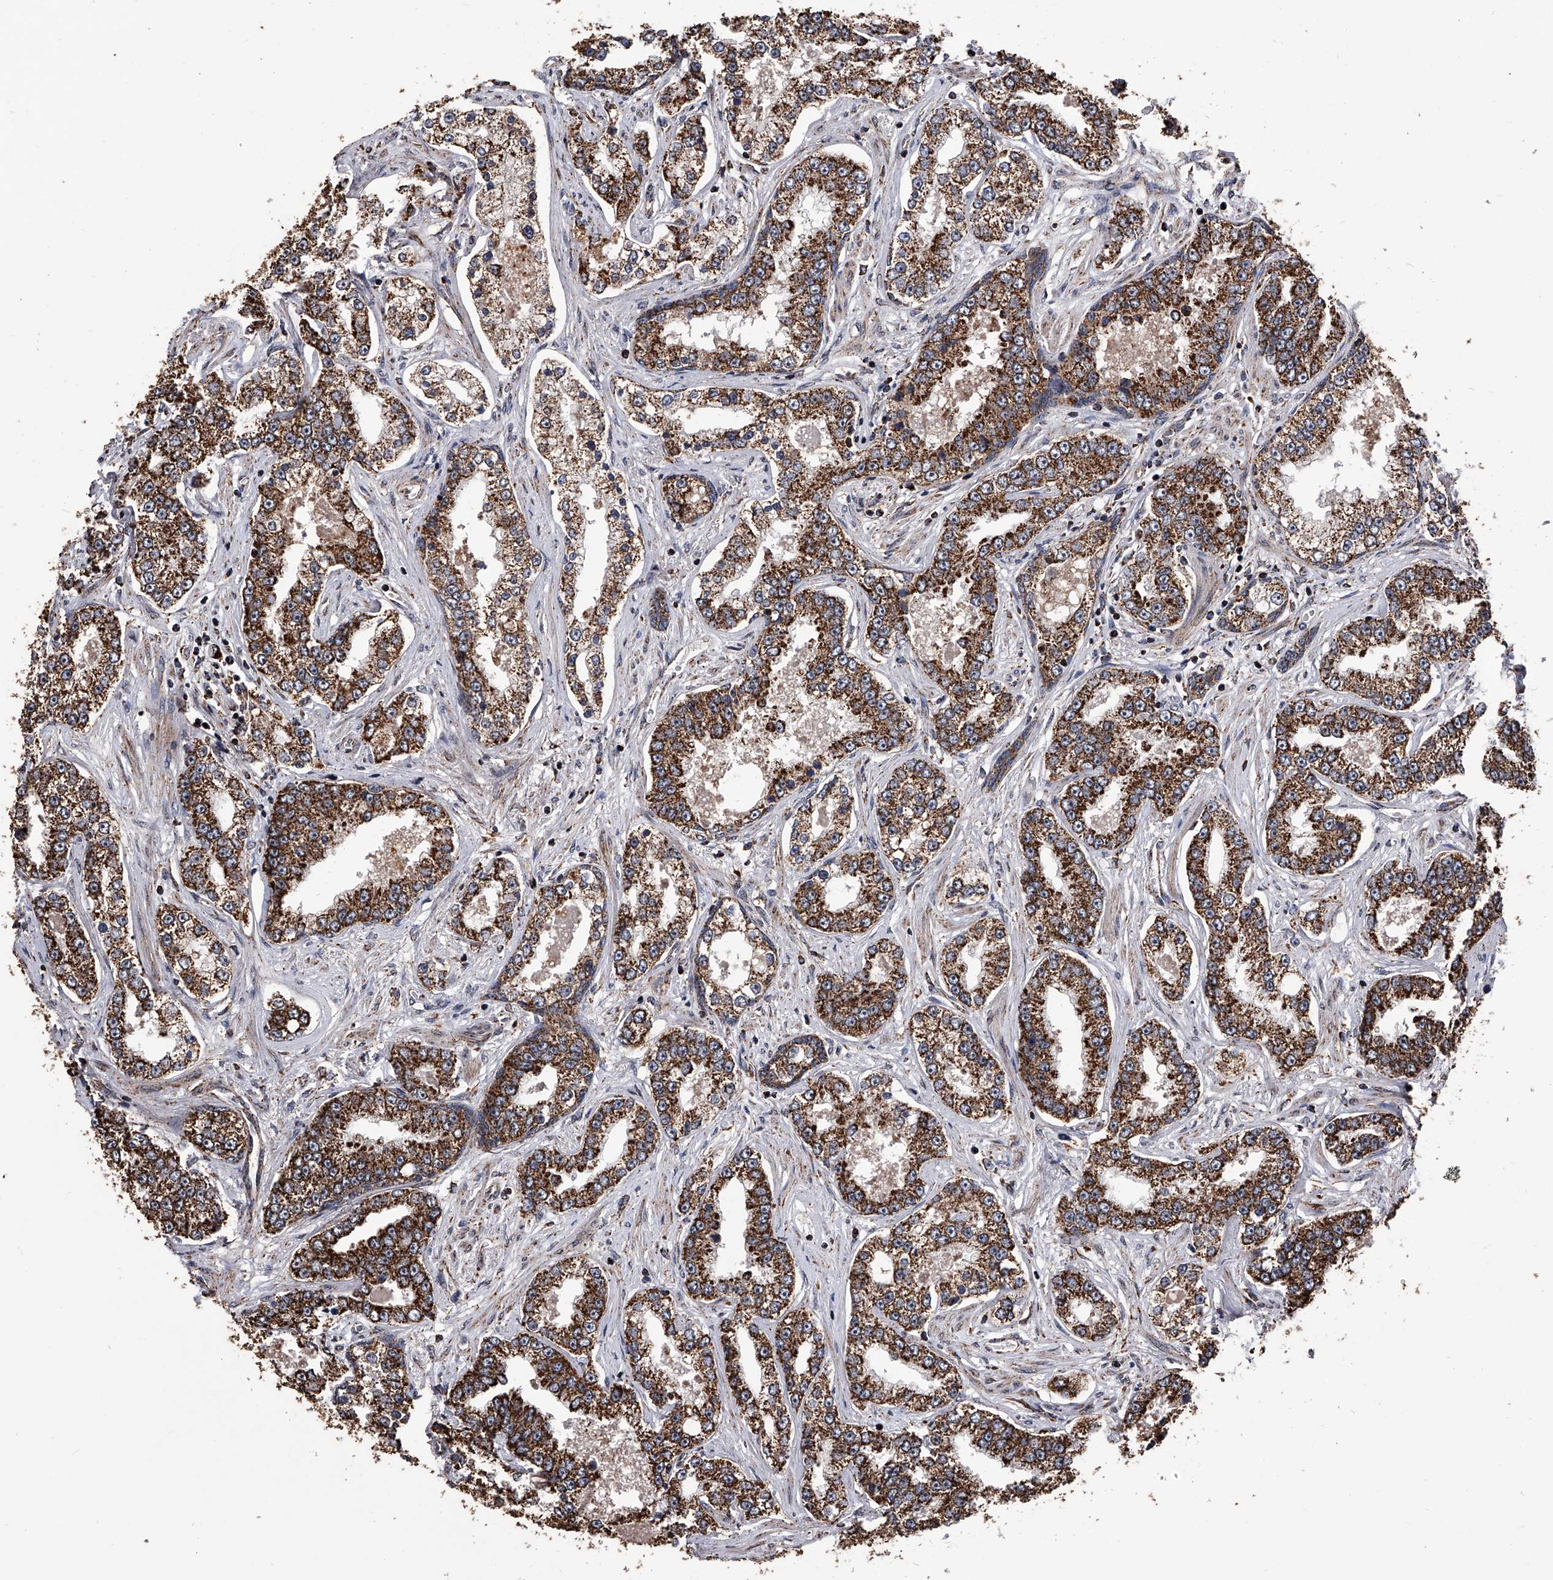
{"staining": {"intensity": "strong", "quantity": ">75%", "location": "cytoplasmic/membranous"}, "tissue": "prostate cancer", "cell_type": "Tumor cells", "image_type": "cancer", "snomed": [{"axis": "morphology", "description": "Normal tissue, NOS"}, {"axis": "morphology", "description": "Adenocarcinoma, High grade"}, {"axis": "topography", "description": "Prostate"}], "caption": "Prostate cancer (high-grade adenocarcinoma) tissue displays strong cytoplasmic/membranous expression in approximately >75% of tumor cells", "gene": "SMPDL3A", "patient": {"sex": "male", "age": 83}}